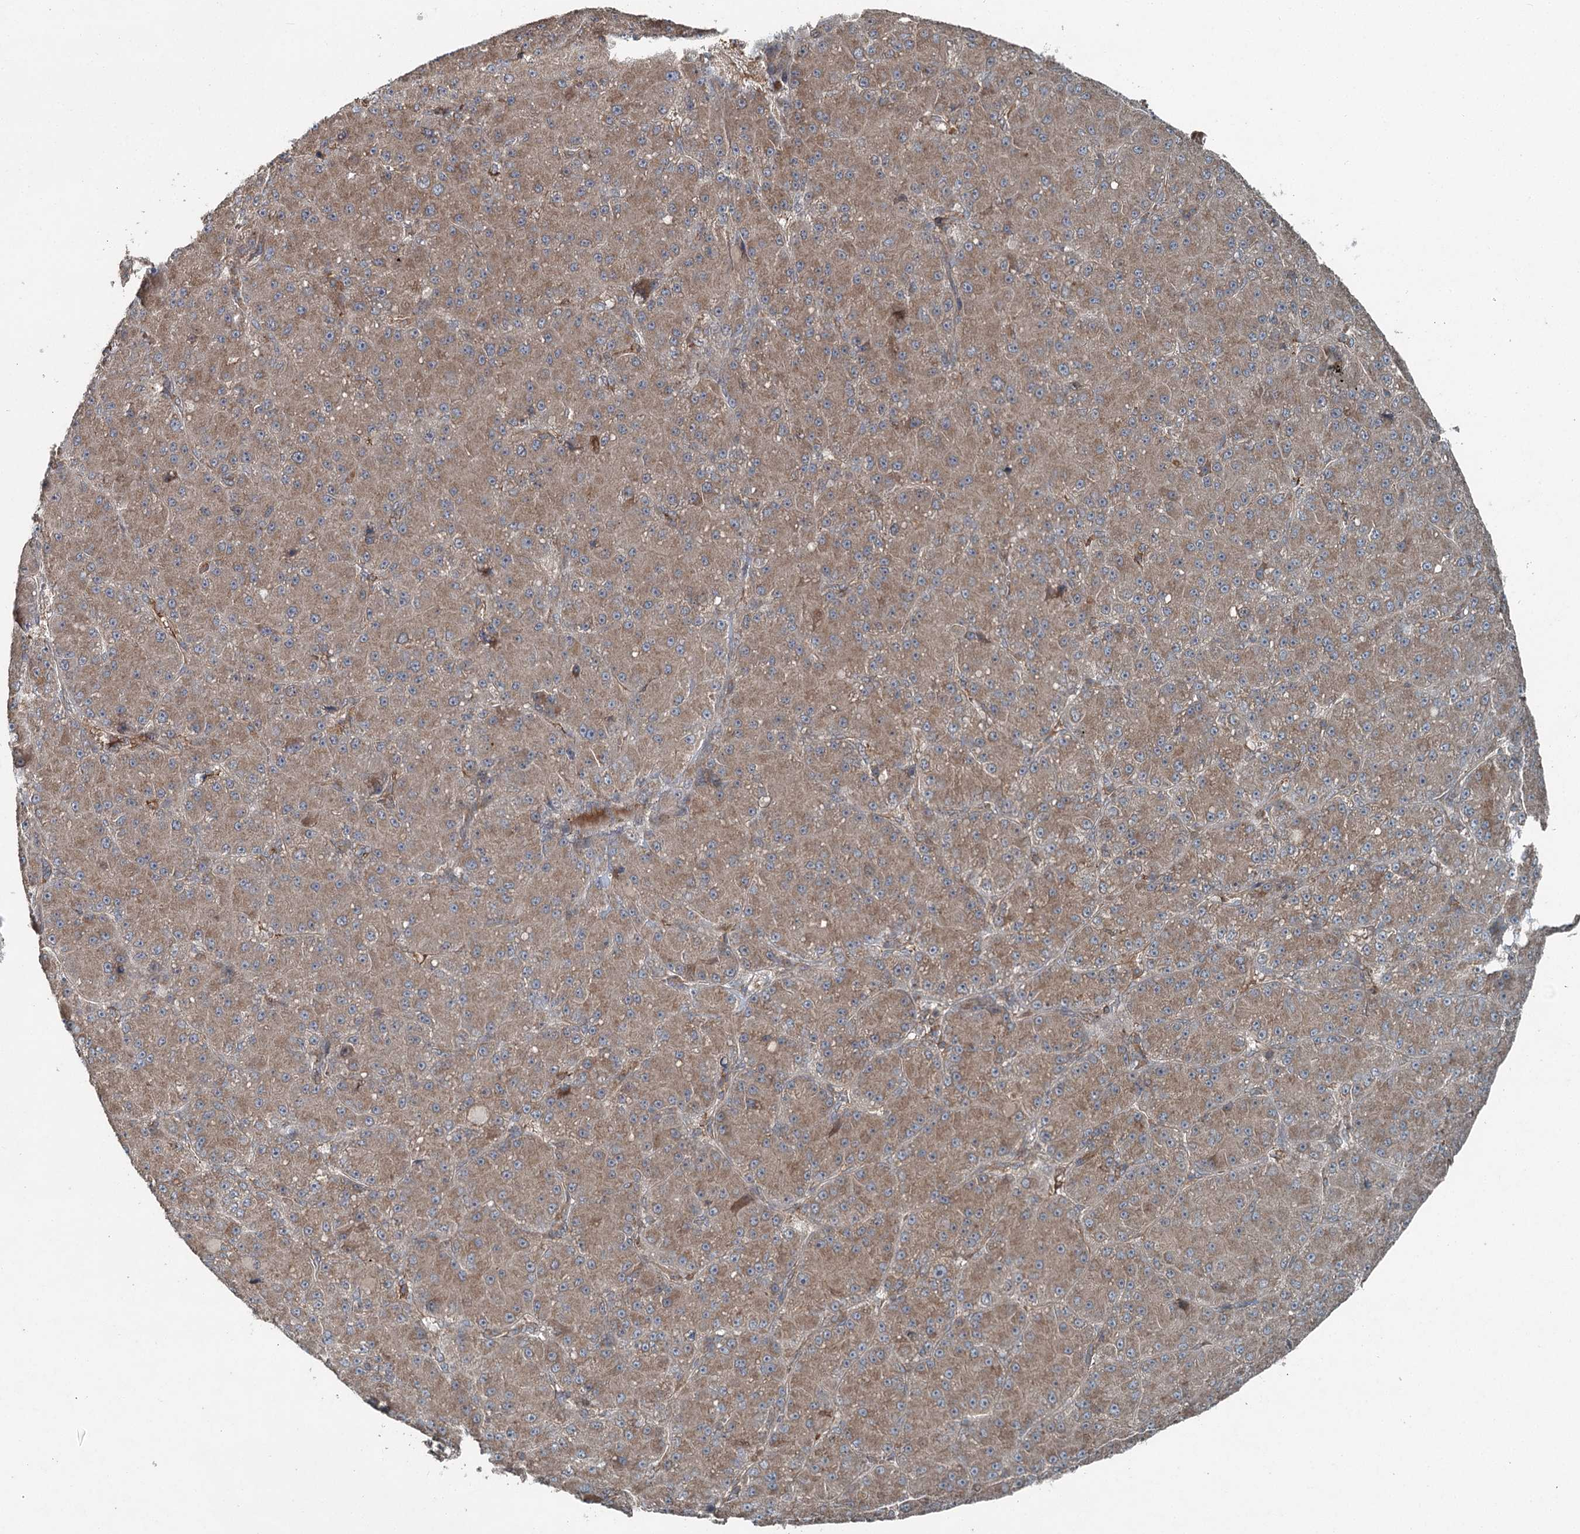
{"staining": {"intensity": "moderate", "quantity": ">75%", "location": "cytoplasmic/membranous"}, "tissue": "liver cancer", "cell_type": "Tumor cells", "image_type": "cancer", "snomed": [{"axis": "morphology", "description": "Carcinoma, Hepatocellular, NOS"}, {"axis": "topography", "description": "Liver"}], "caption": "Liver hepatocellular carcinoma stained with a protein marker demonstrates moderate staining in tumor cells.", "gene": "SKIC3", "patient": {"sex": "male", "age": 67}}